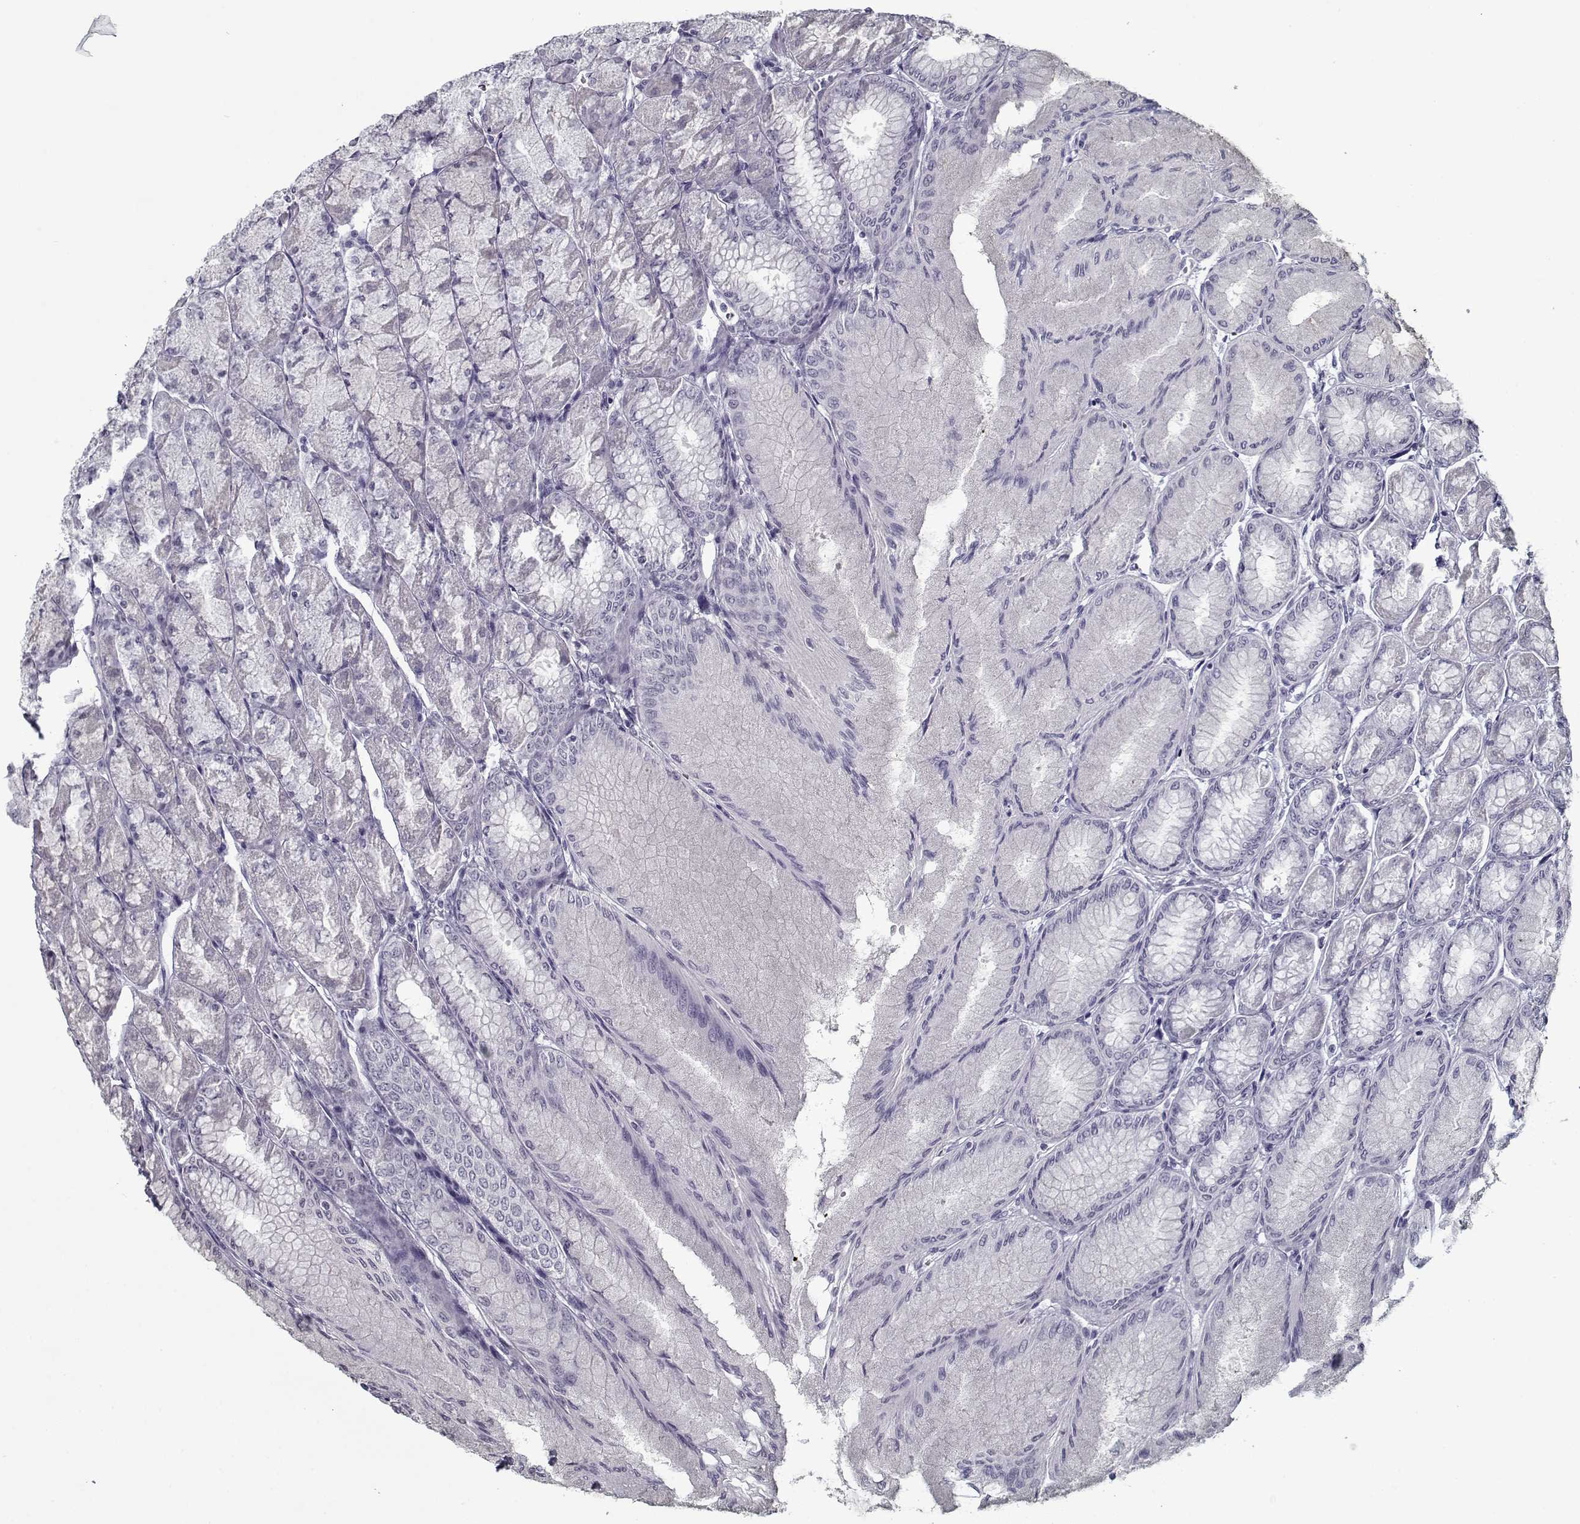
{"staining": {"intensity": "negative", "quantity": "none", "location": "none"}, "tissue": "stomach", "cell_type": "Glandular cells", "image_type": "normal", "snomed": [{"axis": "morphology", "description": "Normal tissue, NOS"}, {"axis": "topography", "description": "Stomach, upper"}], "caption": "Immunohistochemistry (IHC) image of normal human stomach stained for a protein (brown), which shows no expression in glandular cells. (Immunohistochemistry, brightfield microscopy, high magnification).", "gene": "TESPA1", "patient": {"sex": "male", "age": 60}}